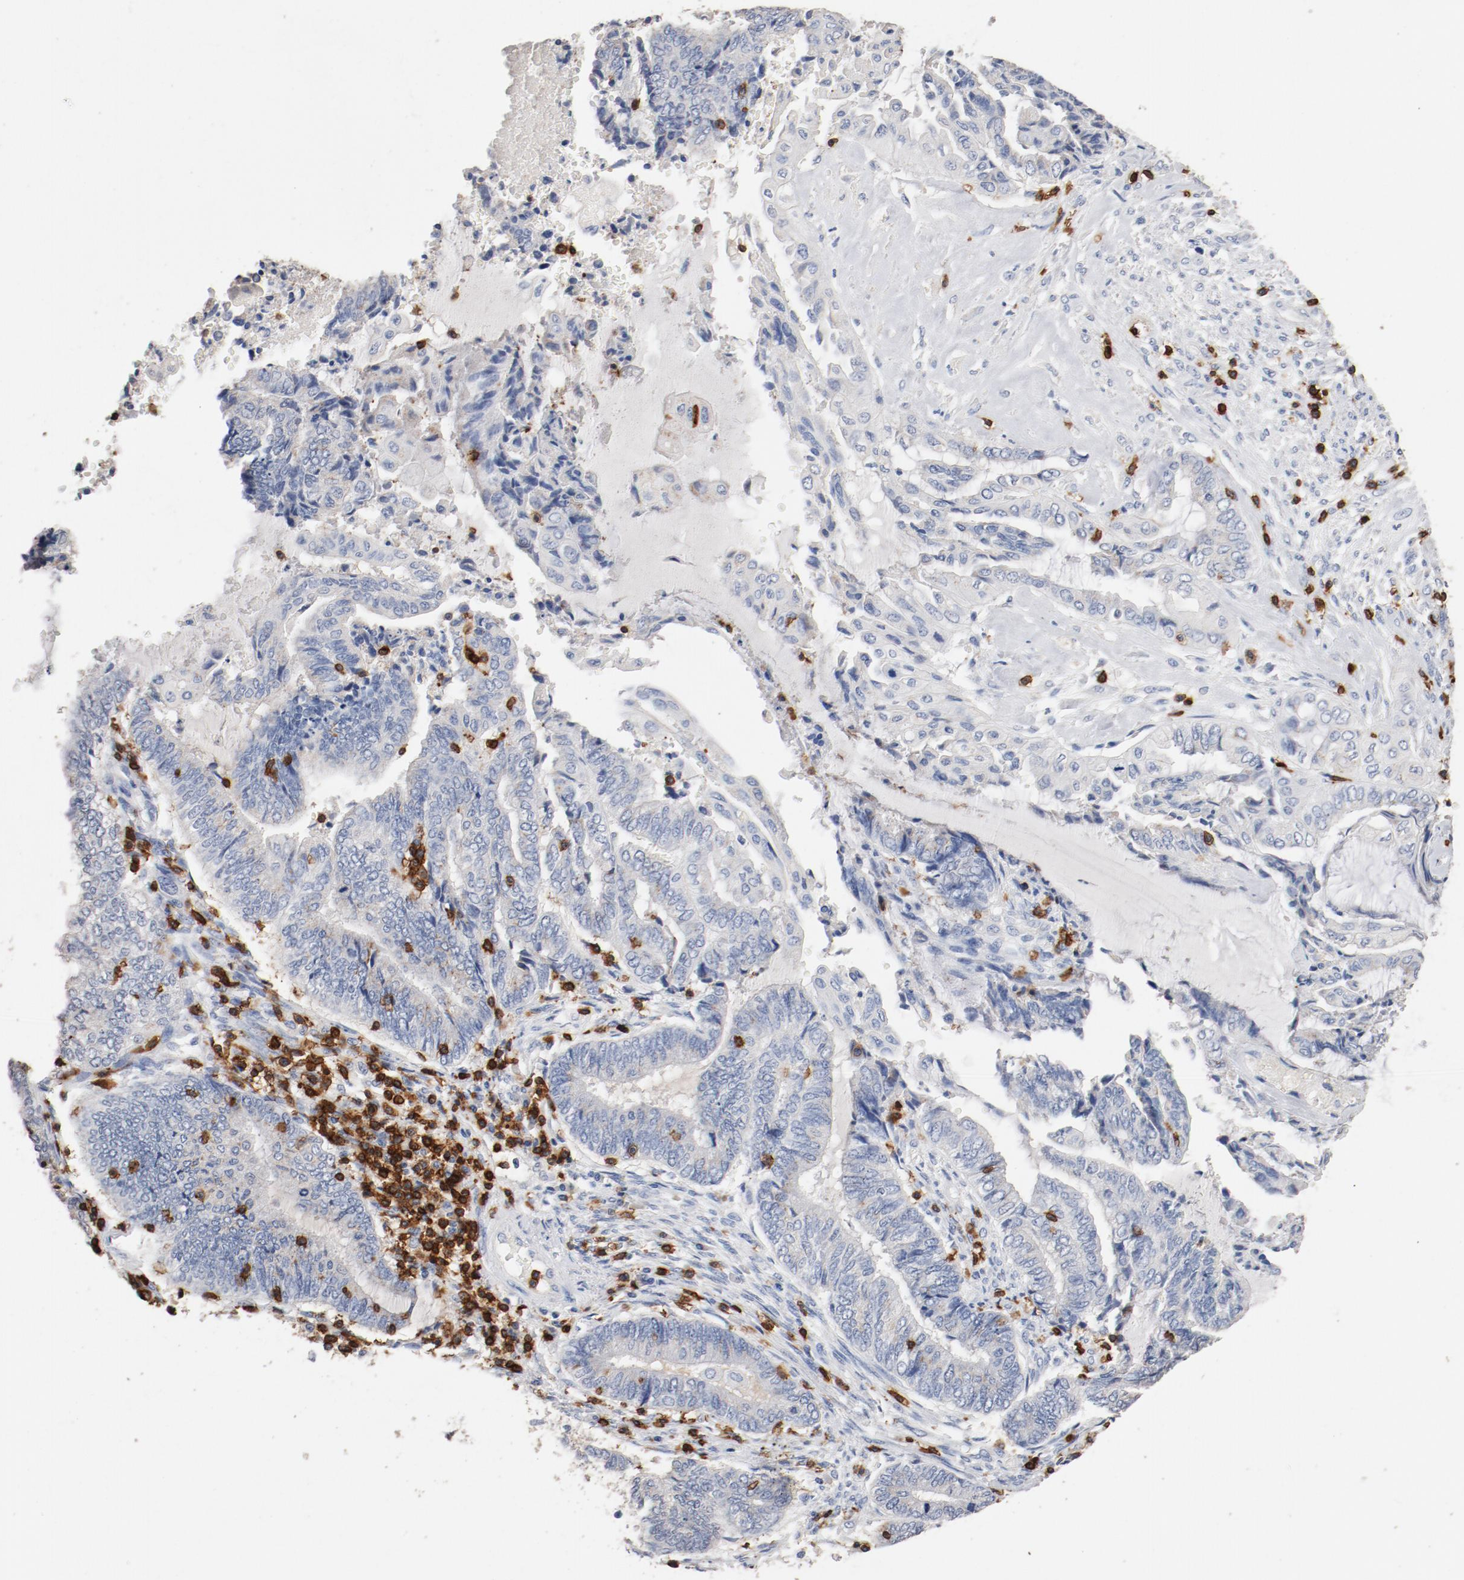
{"staining": {"intensity": "negative", "quantity": "none", "location": "none"}, "tissue": "endometrial cancer", "cell_type": "Tumor cells", "image_type": "cancer", "snomed": [{"axis": "morphology", "description": "Adenocarcinoma, NOS"}, {"axis": "topography", "description": "Uterus"}, {"axis": "topography", "description": "Endometrium"}], "caption": "The micrograph shows no significant positivity in tumor cells of endometrial cancer.", "gene": "CD247", "patient": {"sex": "female", "age": 70}}